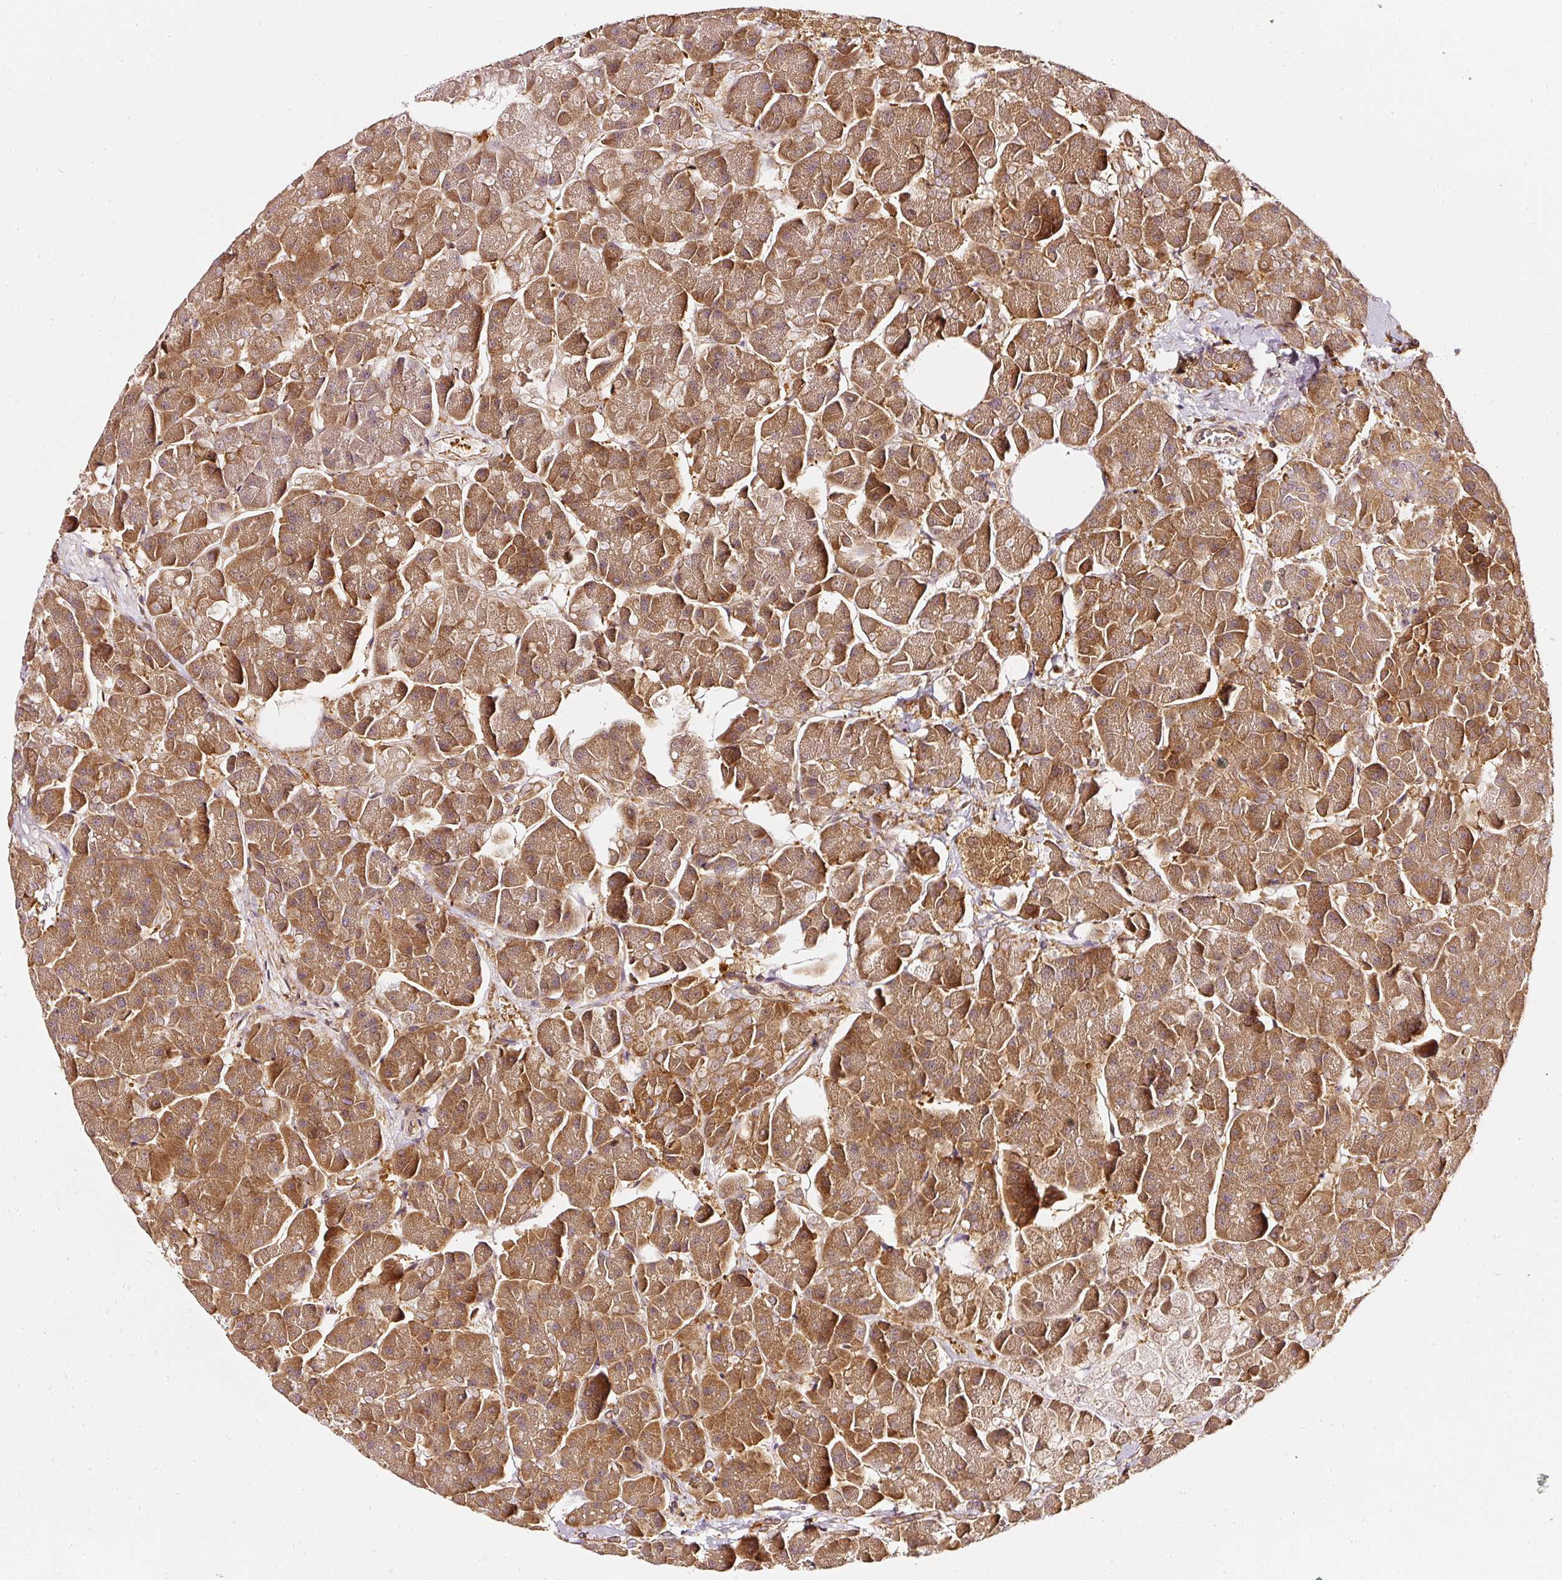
{"staining": {"intensity": "strong", "quantity": ">75%", "location": "cytoplasmic/membranous"}, "tissue": "pancreas", "cell_type": "Exocrine glandular cells", "image_type": "normal", "snomed": [{"axis": "morphology", "description": "Normal tissue, NOS"}, {"axis": "topography", "description": "Pancreas"}, {"axis": "topography", "description": "Peripheral nerve tissue"}], "caption": "Protein expression analysis of benign human pancreas reveals strong cytoplasmic/membranous expression in about >75% of exocrine glandular cells.", "gene": "ASMTL", "patient": {"sex": "male", "age": 54}}